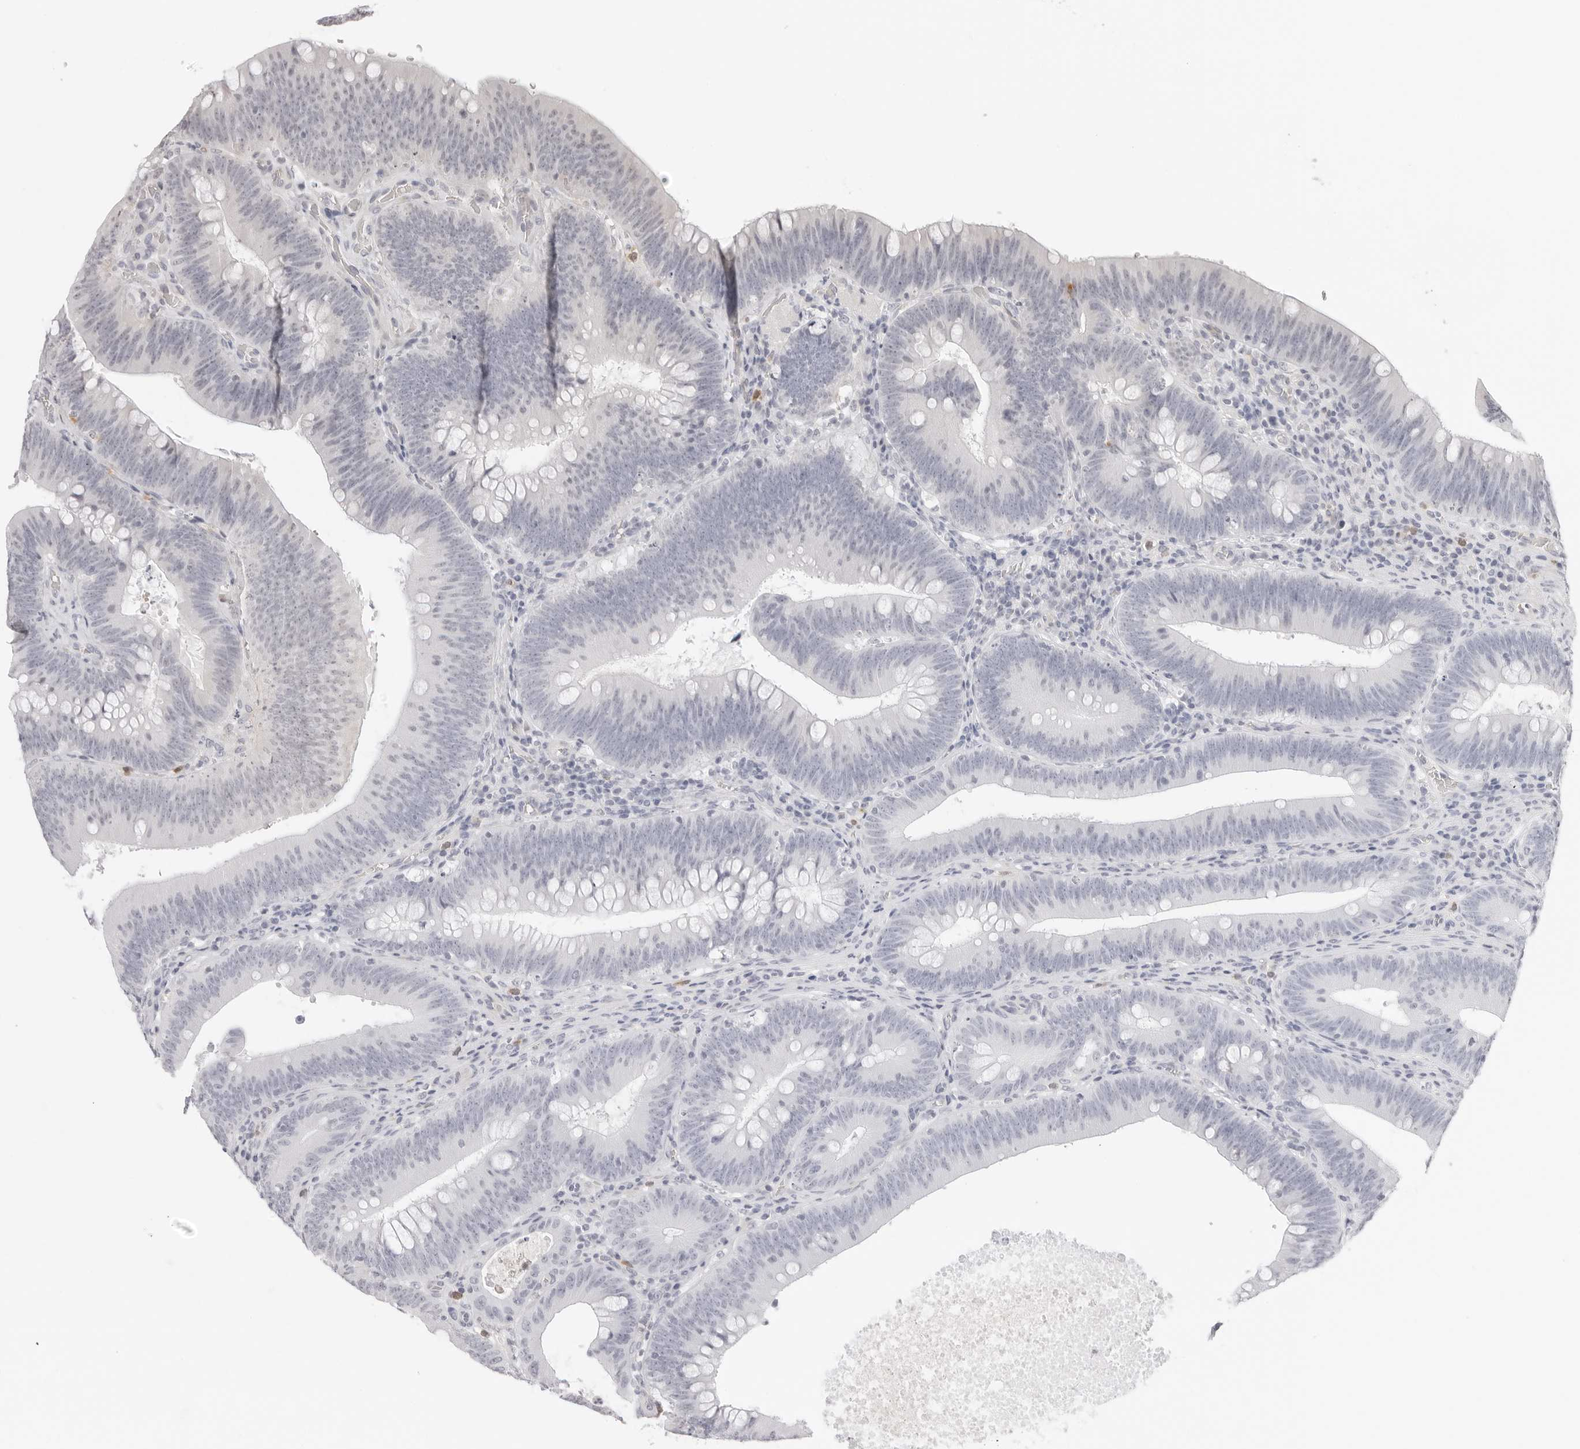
{"staining": {"intensity": "negative", "quantity": "none", "location": "none"}, "tissue": "colorectal cancer", "cell_type": "Tumor cells", "image_type": "cancer", "snomed": [{"axis": "morphology", "description": "Normal tissue, NOS"}, {"axis": "topography", "description": "Colon"}], "caption": "DAB (3,3'-diaminobenzidine) immunohistochemical staining of colorectal cancer displays no significant positivity in tumor cells.", "gene": "STRADB", "patient": {"sex": "female", "age": 82}}